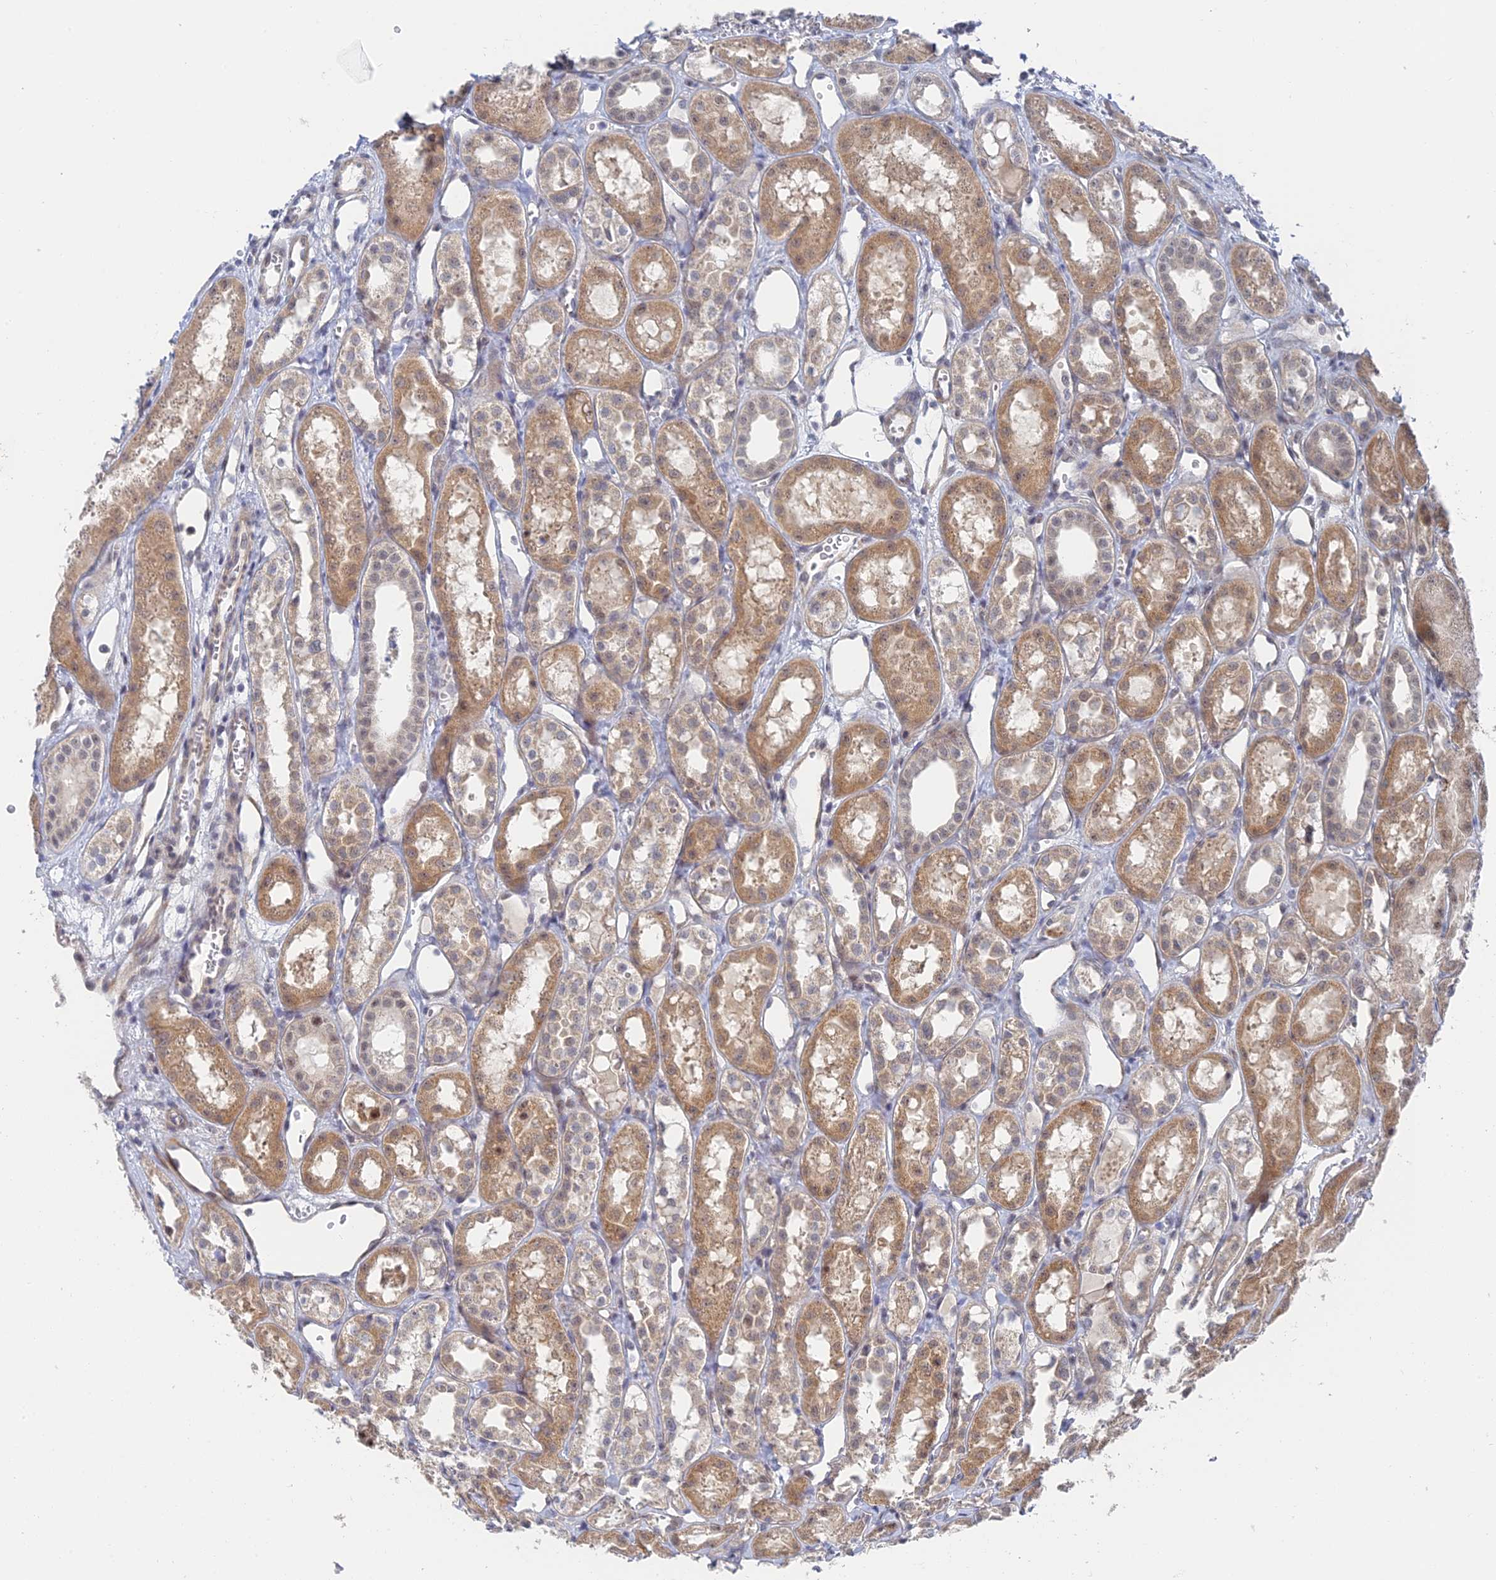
{"staining": {"intensity": "weak", "quantity": "25%-75%", "location": "cytoplasmic/membranous"}, "tissue": "kidney", "cell_type": "Cells in glomeruli", "image_type": "normal", "snomed": [{"axis": "morphology", "description": "Normal tissue, NOS"}, {"axis": "topography", "description": "Kidney"}], "caption": "A brown stain shows weak cytoplasmic/membranous expression of a protein in cells in glomeruli of unremarkable kidney. The staining is performed using DAB brown chromogen to label protein expression. The nuclei are counter-stained blue using hematoxylin.", "gene": "CFAP92", "patient": {"sex": "male", "age": 16}}